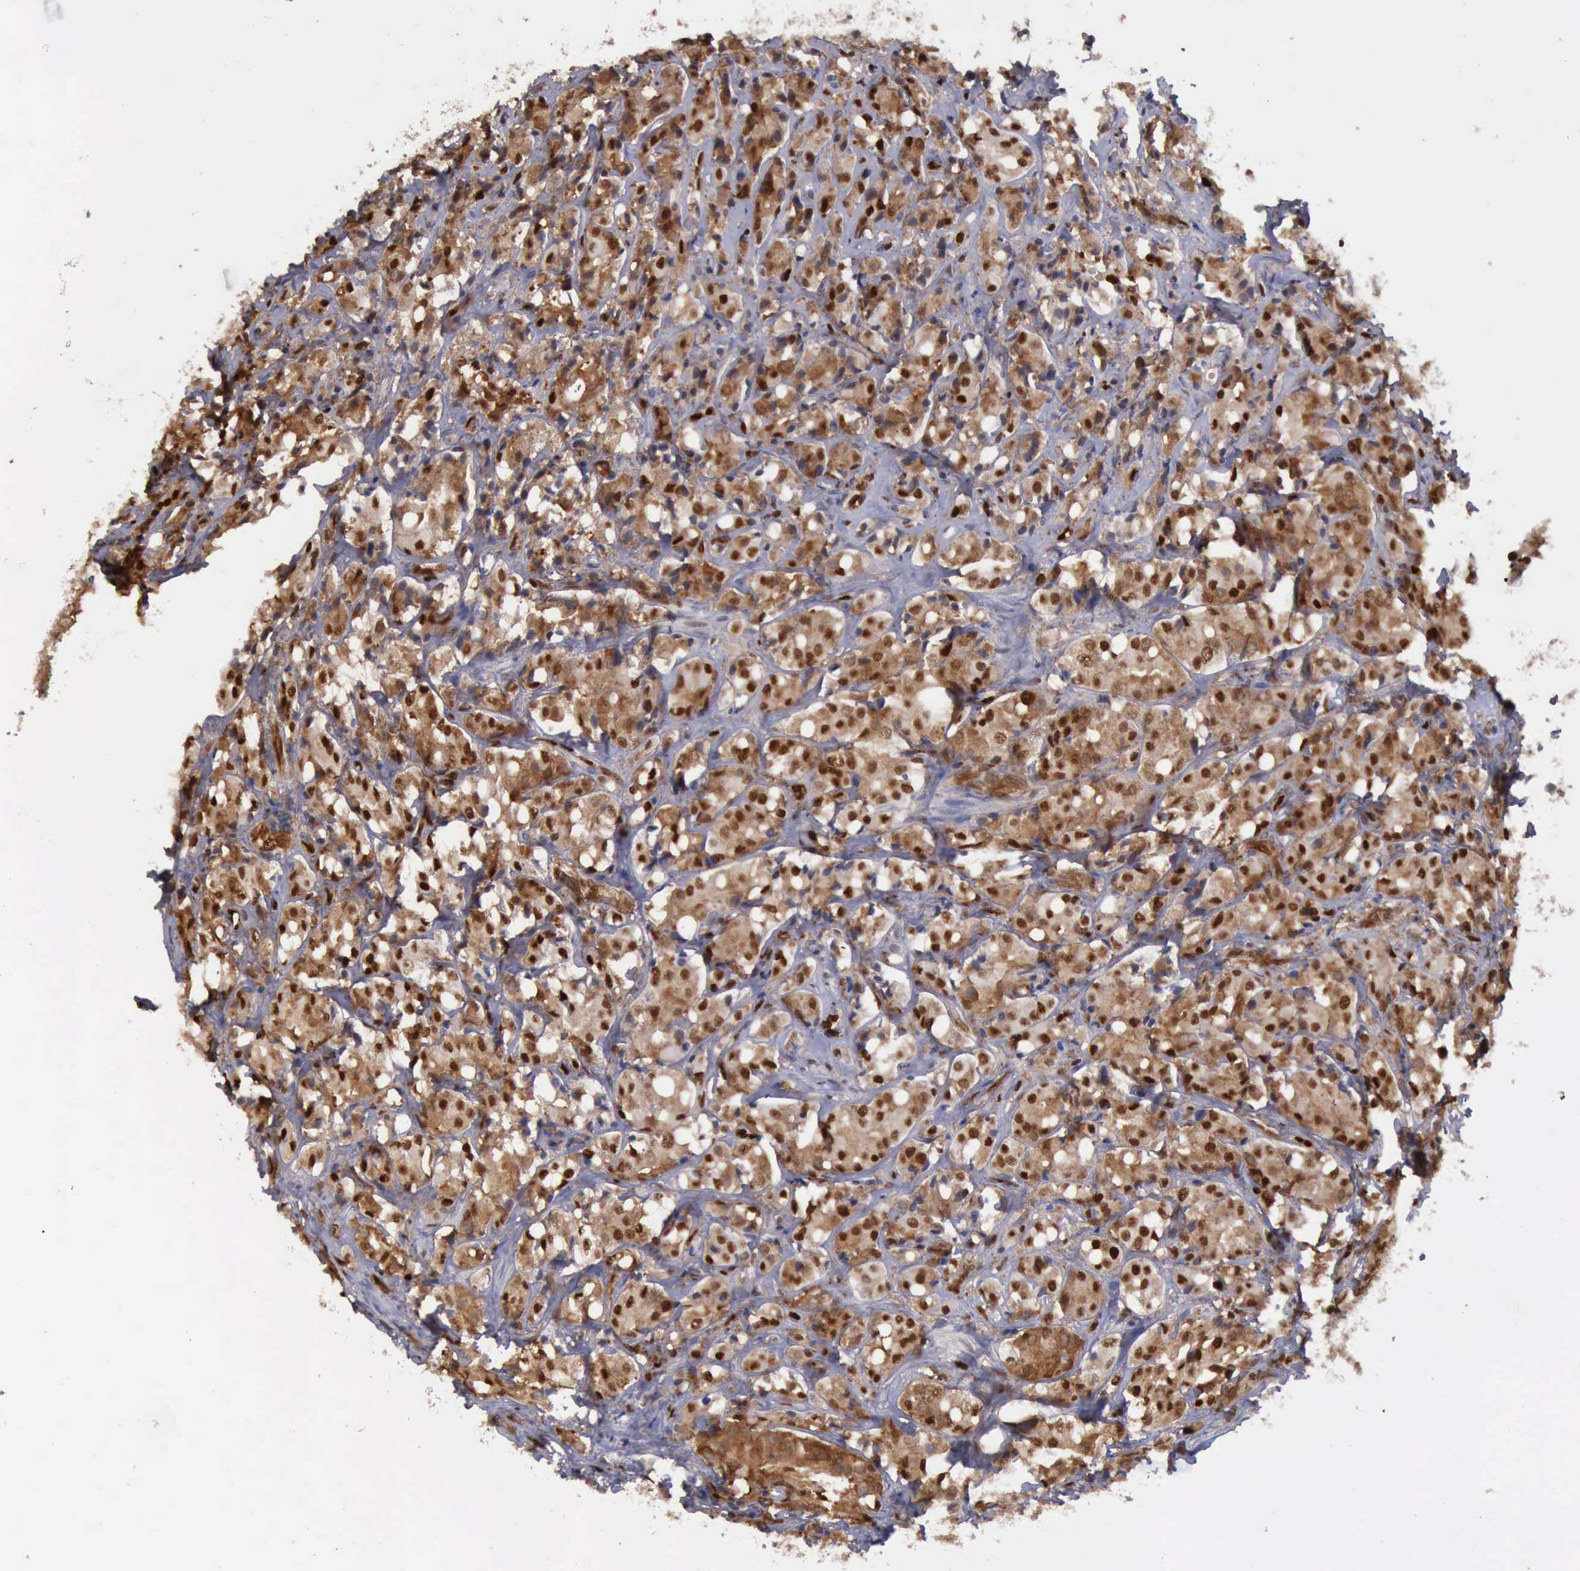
{"staining": {"intensity": "strong", "quantity": ">75%", "location": "cytoplasmic/membranous,nuclear"}, "tissue": "prostate cancer", "cell_type": "Tumor cells", "image_type": "cancer", "snomed": [{"axis": "morphology", "description": "Adenocarcinoma, High grade"}, {"axis": "topography", "description": "Prostate"}], "caption": "Human high-grade adenocarcinoma (prostate) stained for a protein (brown) exhibits strong cytoplasmic/membranous and nuclear positive staining in approximately >75% of tumor cells.", "gene": "PDCD4", "patient": {"sex": "male", "age": 68}}